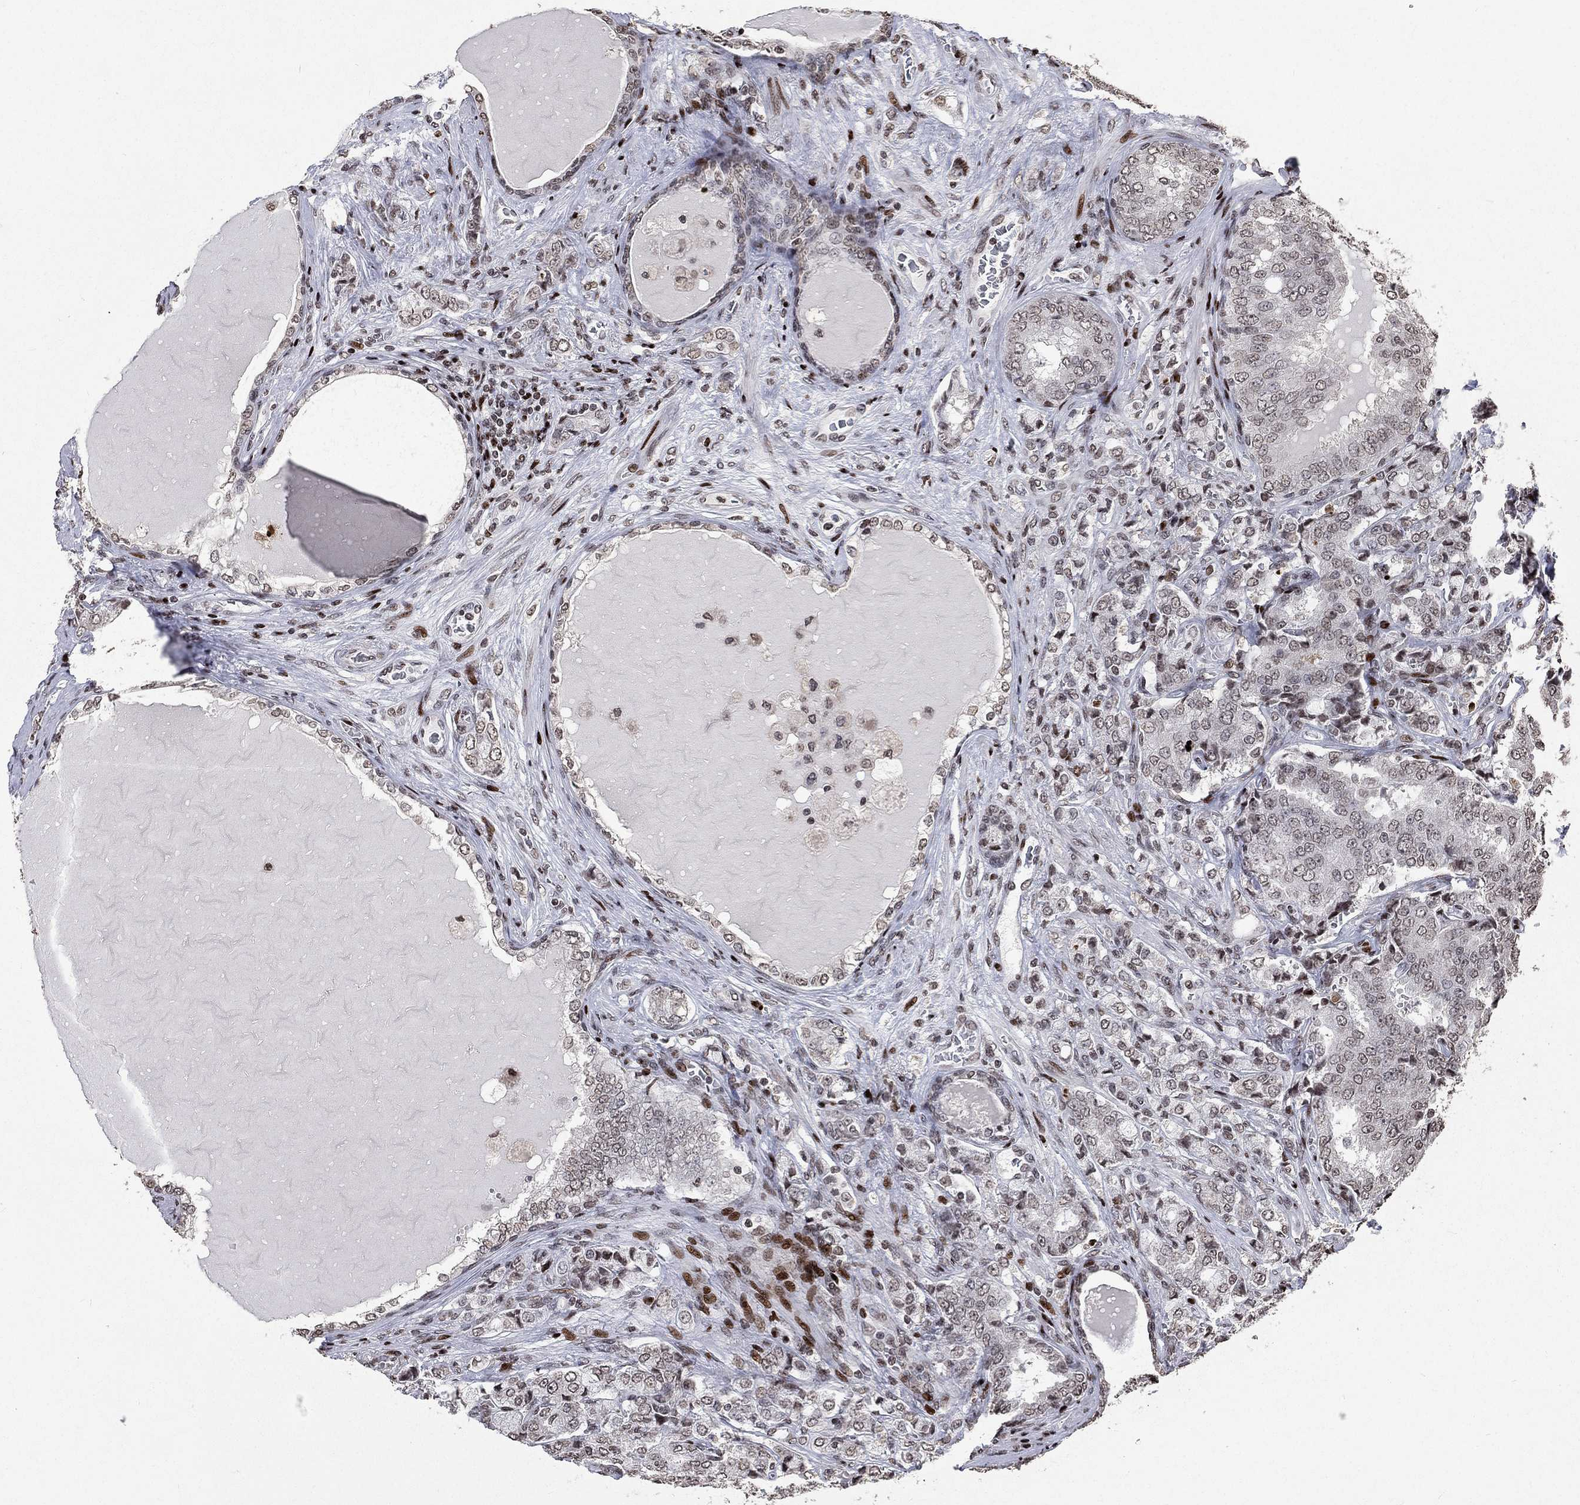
{"staining": {"intensity": "negative", "quantity": "none", "location": "none"}, "tissue": "prostate cancer", "cell_type": "Tumor cells", "image_type": "cancer", "snomed": [{"axis": "morphology", "description": "Adenocarcinoma, NOS"}, {"axis": "topography", "description": "Prostate"}], "caption": "Immunohistochemistry image of human prostate cancer stained for a protein (brown), which demonstrates no expression in tumor cells.", "gene": "SRSF3", "patient": {"sex": "male", "age": 65}}